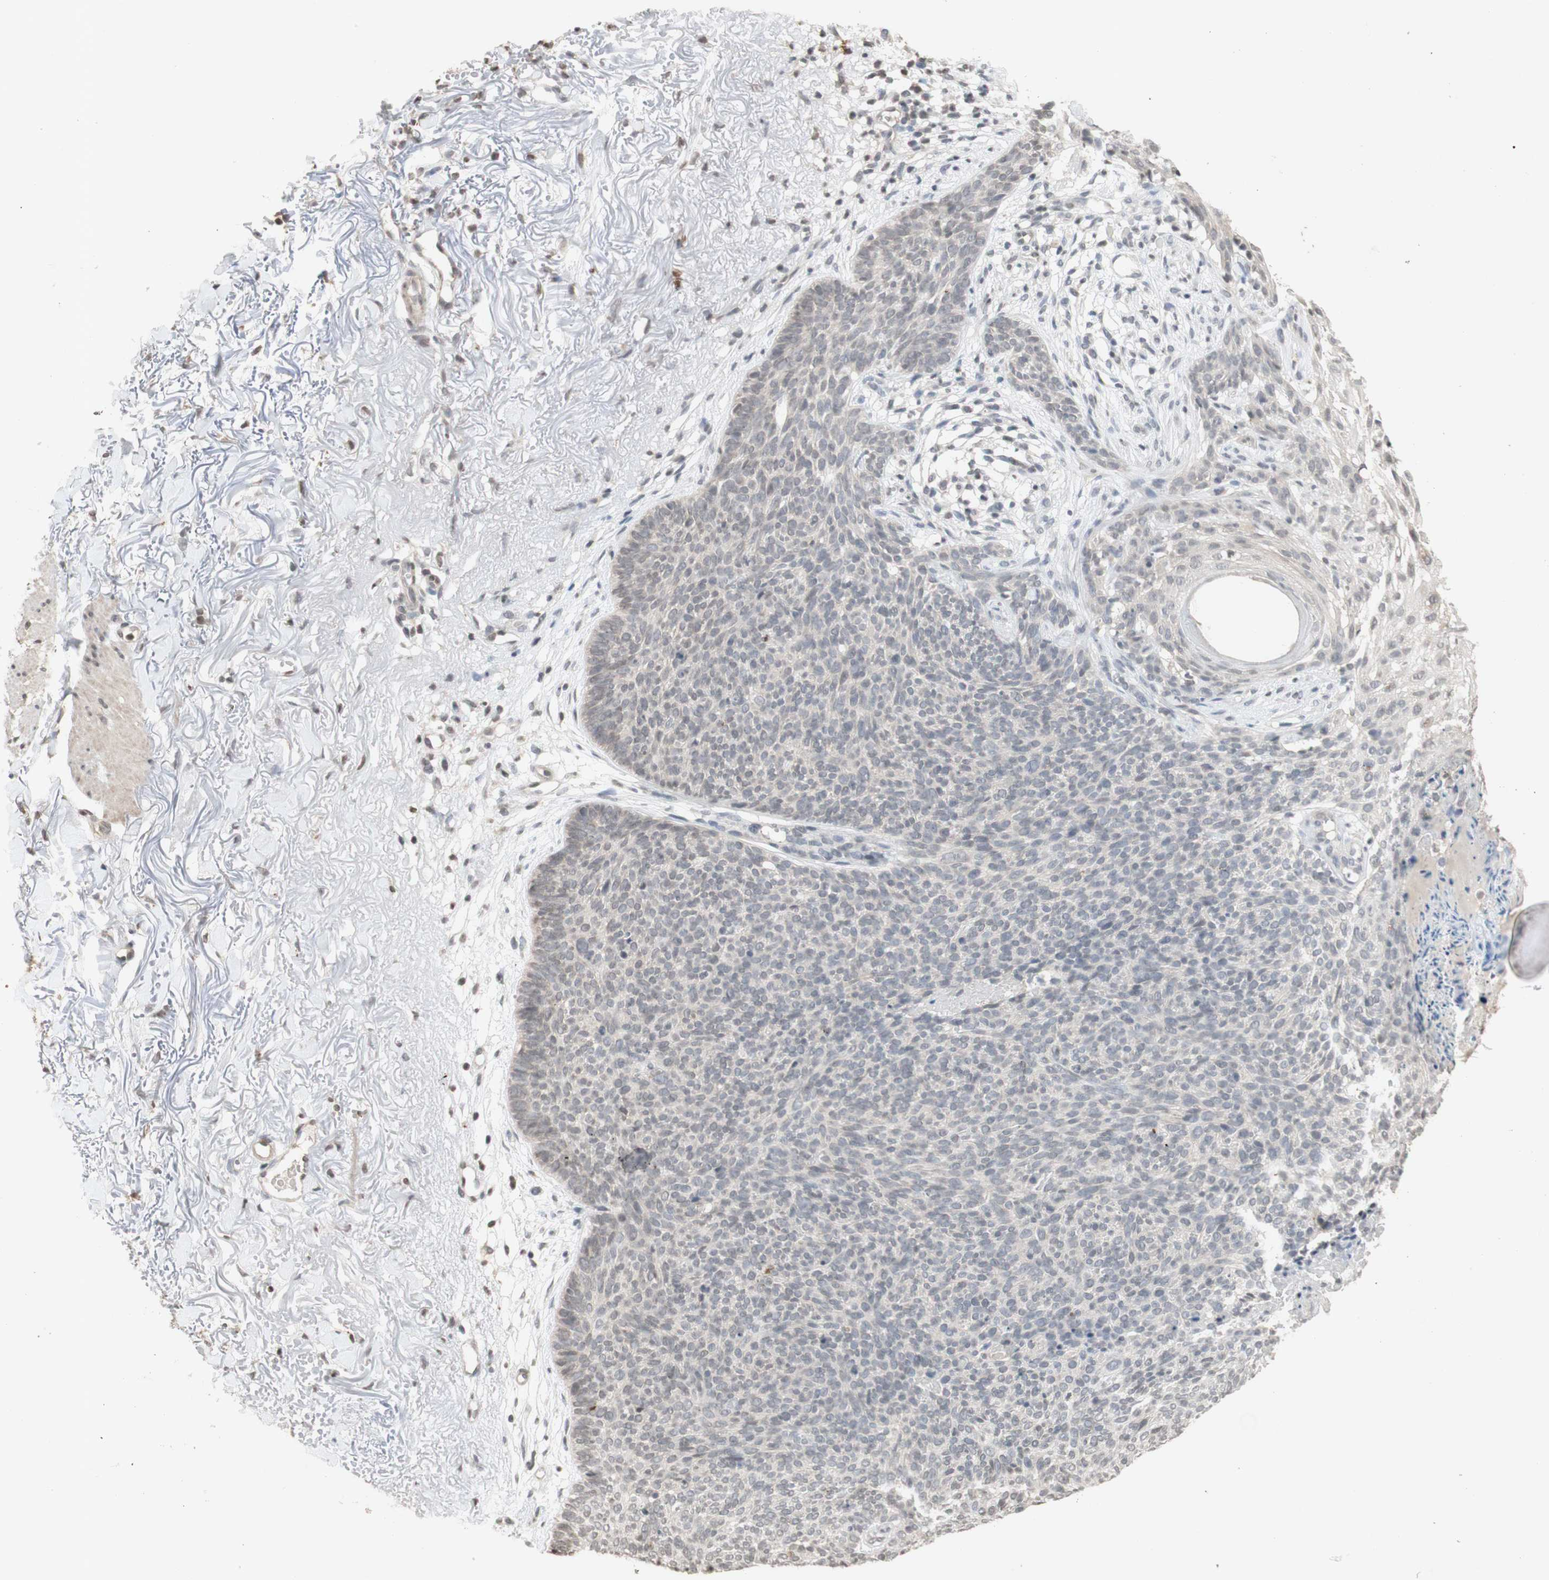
{"staining": {"intensity": "negative", "quantity": "none", "location": "none"}, "tissue": "skin cancer", "cell_type": "Tumor cells", "image_type": "cancer", "snomed": [{"axis": "morphology", "description": "Normal tissue, NOS"}, {"axis": "morphology", "description": "Basal cell carcinoma"}, {"axis": "topography", "description": "Skin"}], "caption": "Tumor cells are negative for brown protein staining in skin cancer (basal cell carcinoma). Nuclei are stained in blue.", "gene": "GLI1", "patient": {"sex": "female", "age": 70}}